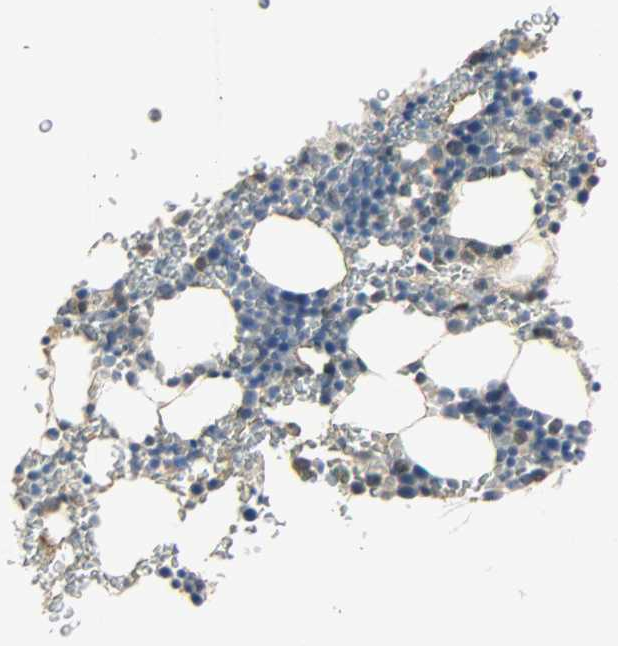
{"staining": {"intensity": "moderate", "quantity": "<25%", "location": "cytoplasmic/membranous,nuclear"}, "tissue": "bone marrow", "cell_type": "Hematopoietic cells", "image_type": "normal", "snomed": [{"axis": "morphology", "description": "Normal tissue, NOS"}, {"axis": "morphology", "description": "Inflammation, NOS"}, {"axis": "topography", "description": "Bone marrow"}], "caption": "This is an image of immunohistochemistry staining of normal bone marrow, which shows moderate expression in the cytoplasmic/membranous,nuclear of hematopoietic cells.", "gene": "USP13", "patient": {"sex": "male", "age": 22}}